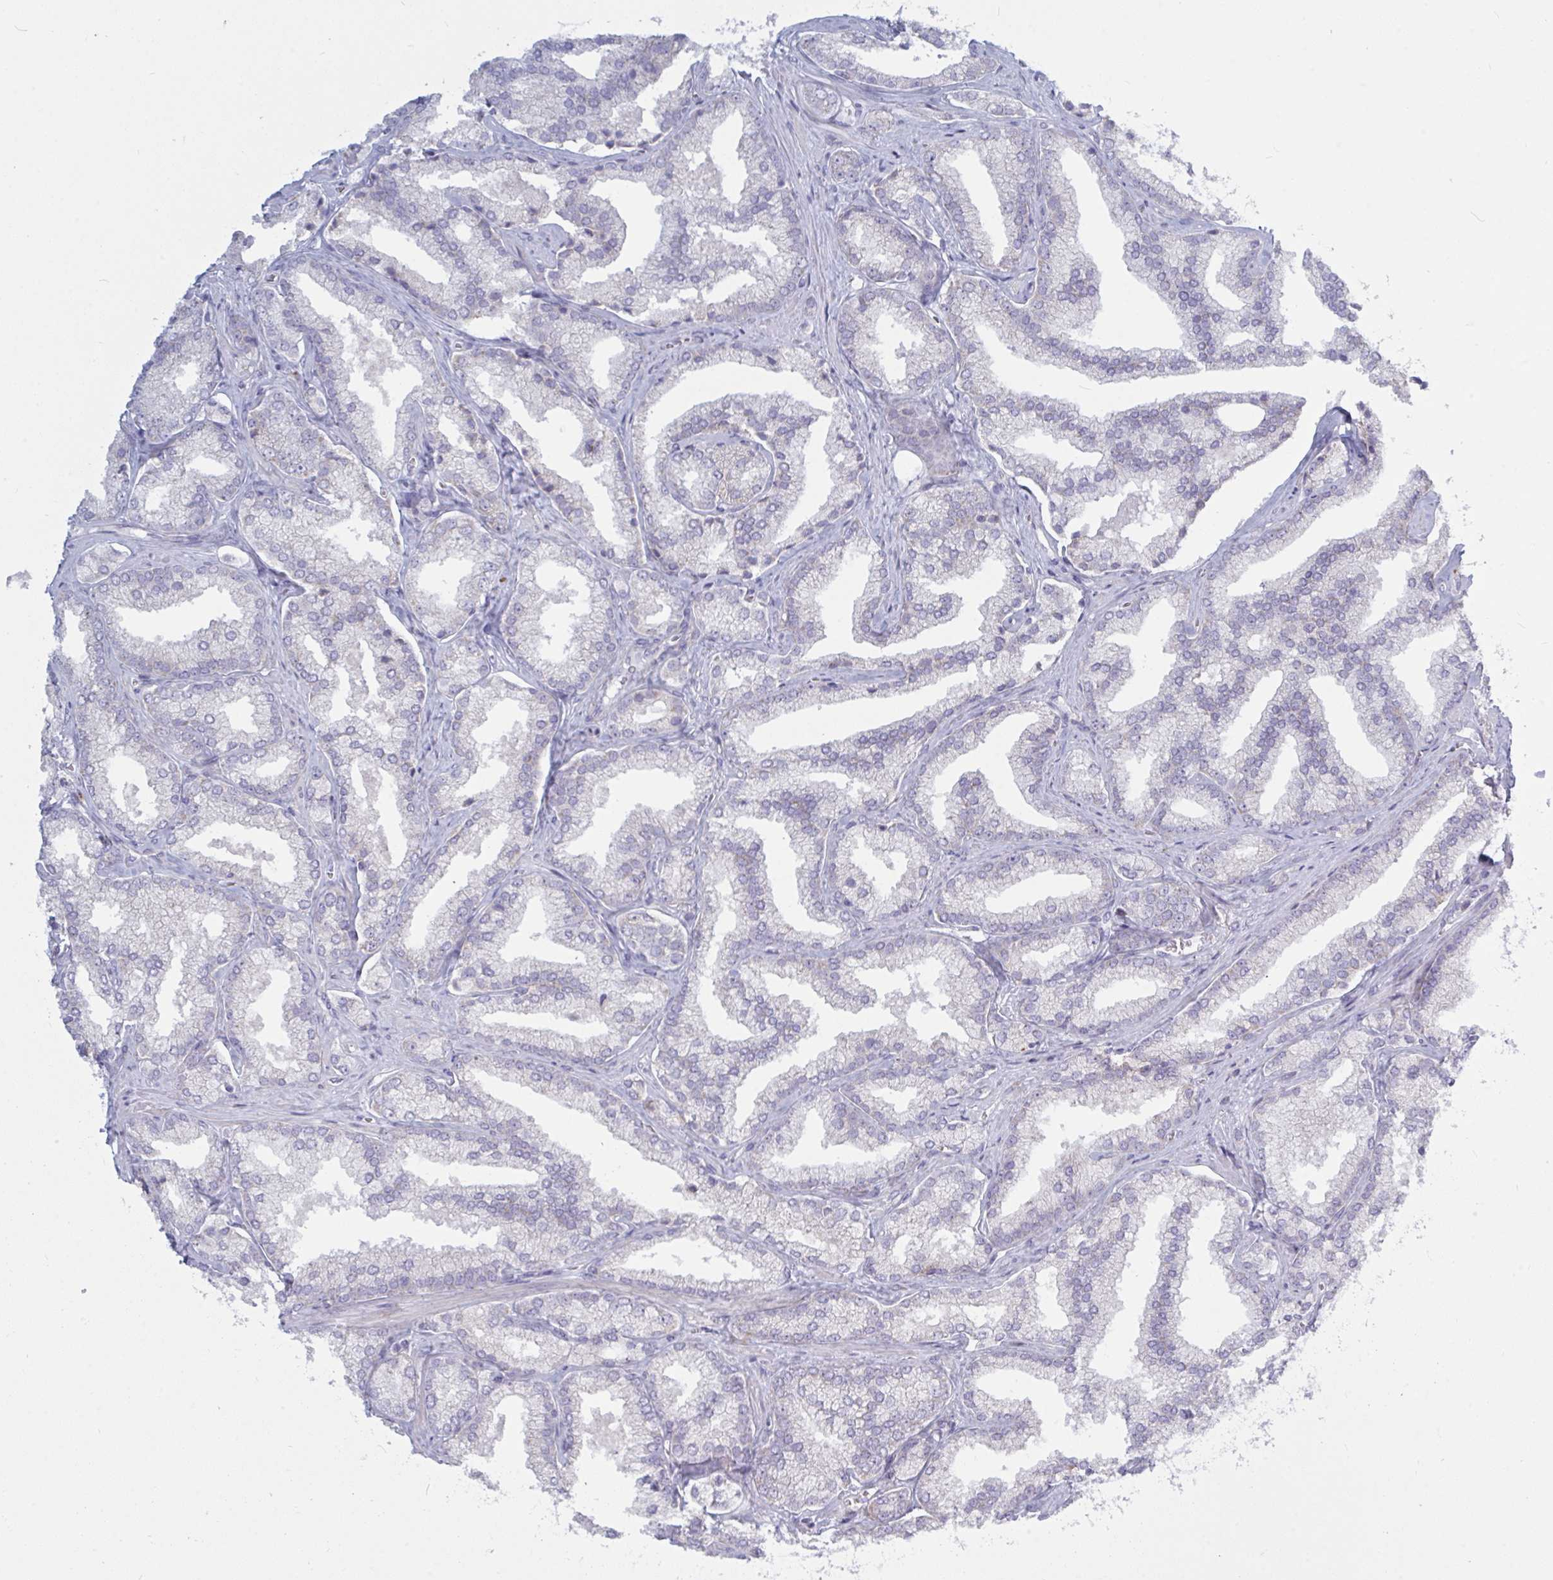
{"staining": {"intensity": "negative", "quantity": "none", "location": "none"}, "tissue": "prostate cancer", "cell_type": "Tumor cells", "image_type": "cancer", "snomed": [{"axis": "morphology", "description": "Adenocarcinoma, High grade"}, {"axis": "topography", "description": "Prostate"}], "caption": "Immunohistochemistry (IHC) image of neoplastic tissue: high-grade adenocarcinoma (prostate) stained with DAB displays no significant protein expression in tumor cells.", "gene": "ATG9A", "patient": {"sex": "male", "age": 68}}